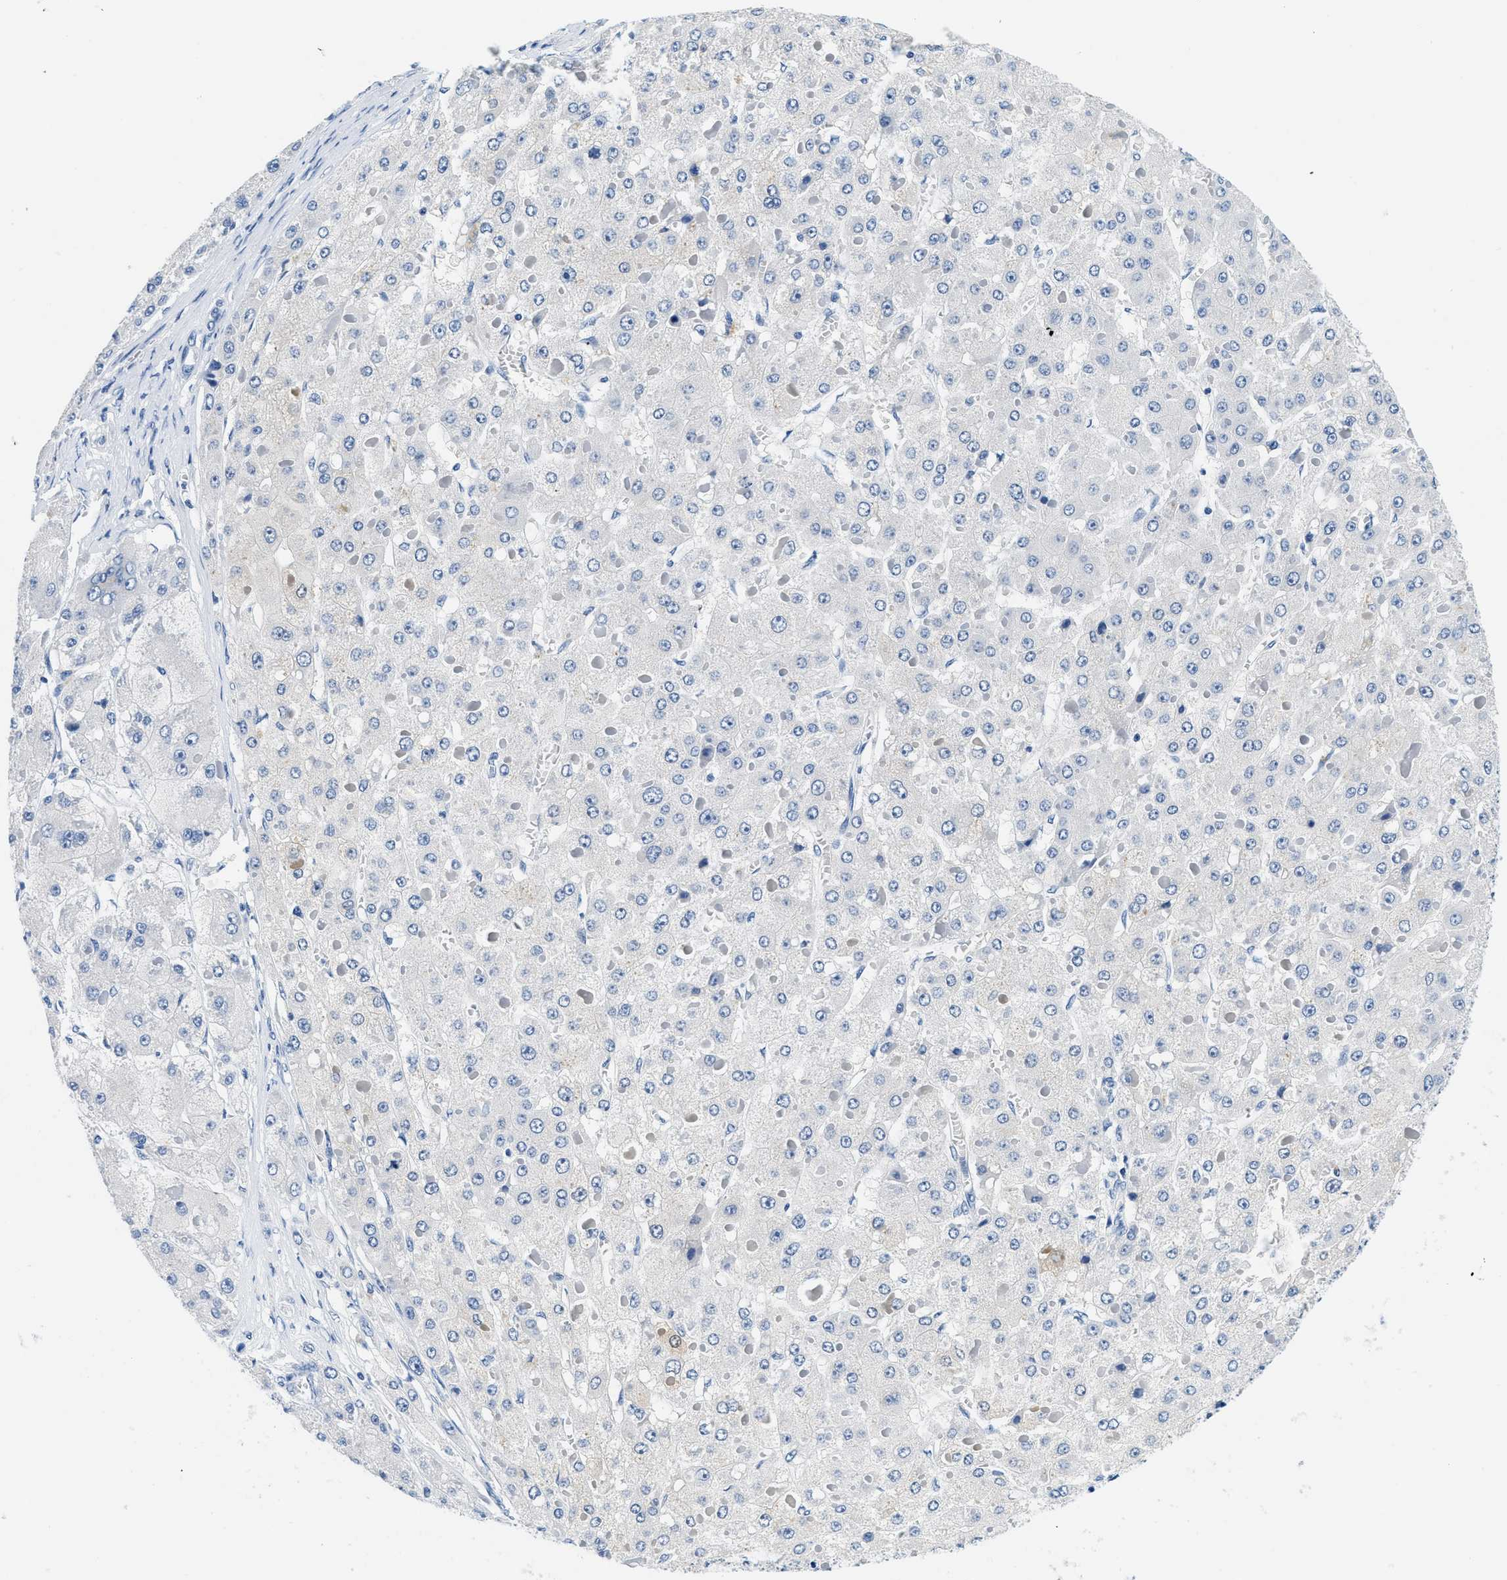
{"staining": {"intensity": "negative", "quantity": "none", "location": "none"}, "tissue": "liver cancer", "cell_type": "Tumor cells", "image_type": "cancer", "snomed": [{"axis": "morphology", "description": "Carcinoma, Hepatocellular, NOS"}, {"axis": "topography", "description": "Liver"}], "caption": "Tumor cells are negative for protein expression in human liver cancer (hepatocellular carcinoma).", "gene": "GSTM3", "patient": {"sex": "female", "age": 73}}